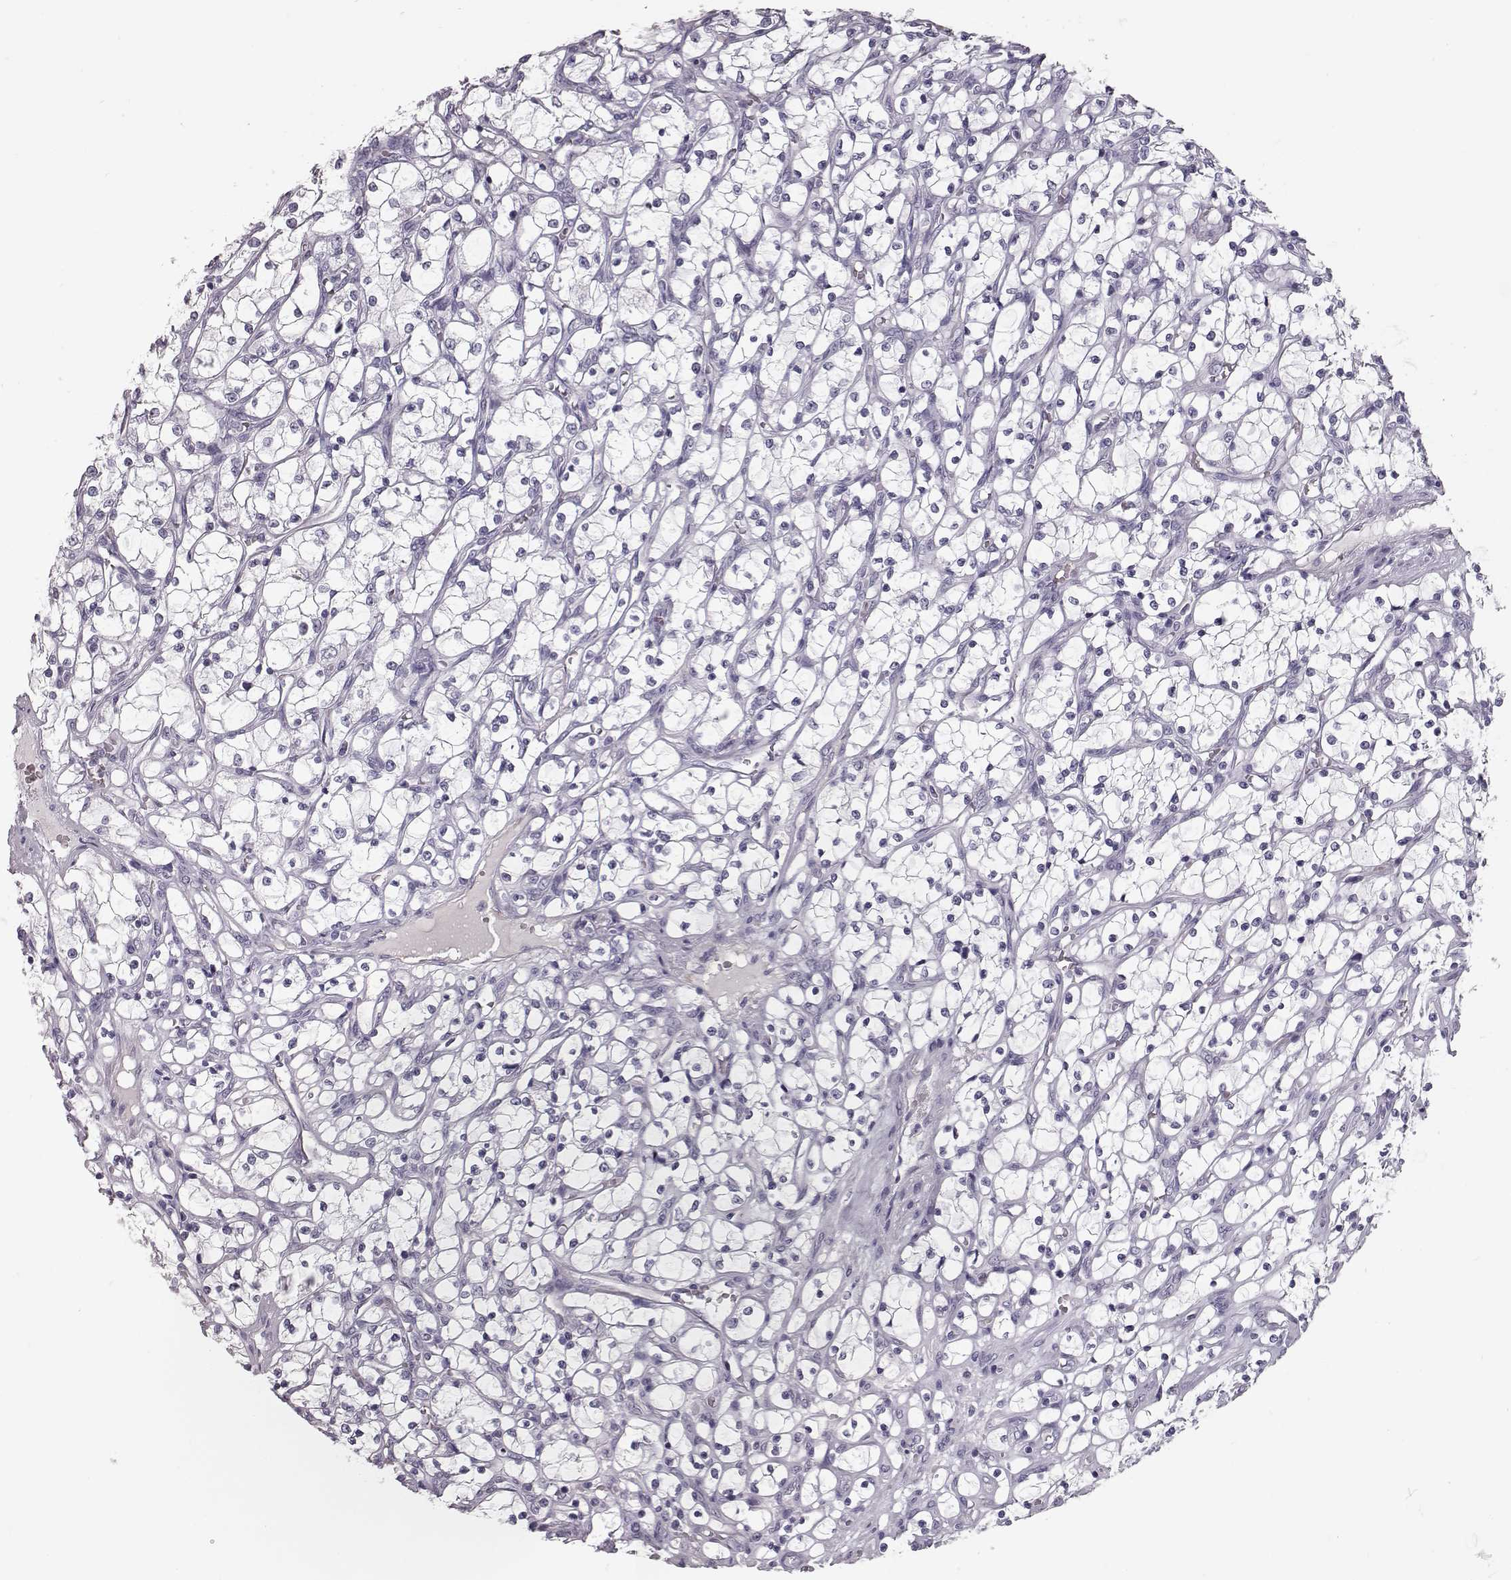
{"staining": {"intensity": "negative", "quantity": "none", "location": "none"}, "tissue": "renal cancer", "cell_type": "Tumor cells", "image_type": "cancer", "snomed": [{"axis": "morphology", "description": "Adenocarcinoma, NOS"}, {"axis": "topography", "description": "Kidney"}], "caption": "Immunohistochemistry histopathology image of human renal adenocarcinoma stained for a protein (brown), which exhibits no expression in tumor cells. (Stains: DAB (3,3'-diaminobenzidine) immunohistochemistry (IHC) with hematoxylin counter stain, Microscopy: brightfield microscopy at high magnification).", "gene": "CCL19", "patient": {"sex": "female", "age": 69}}